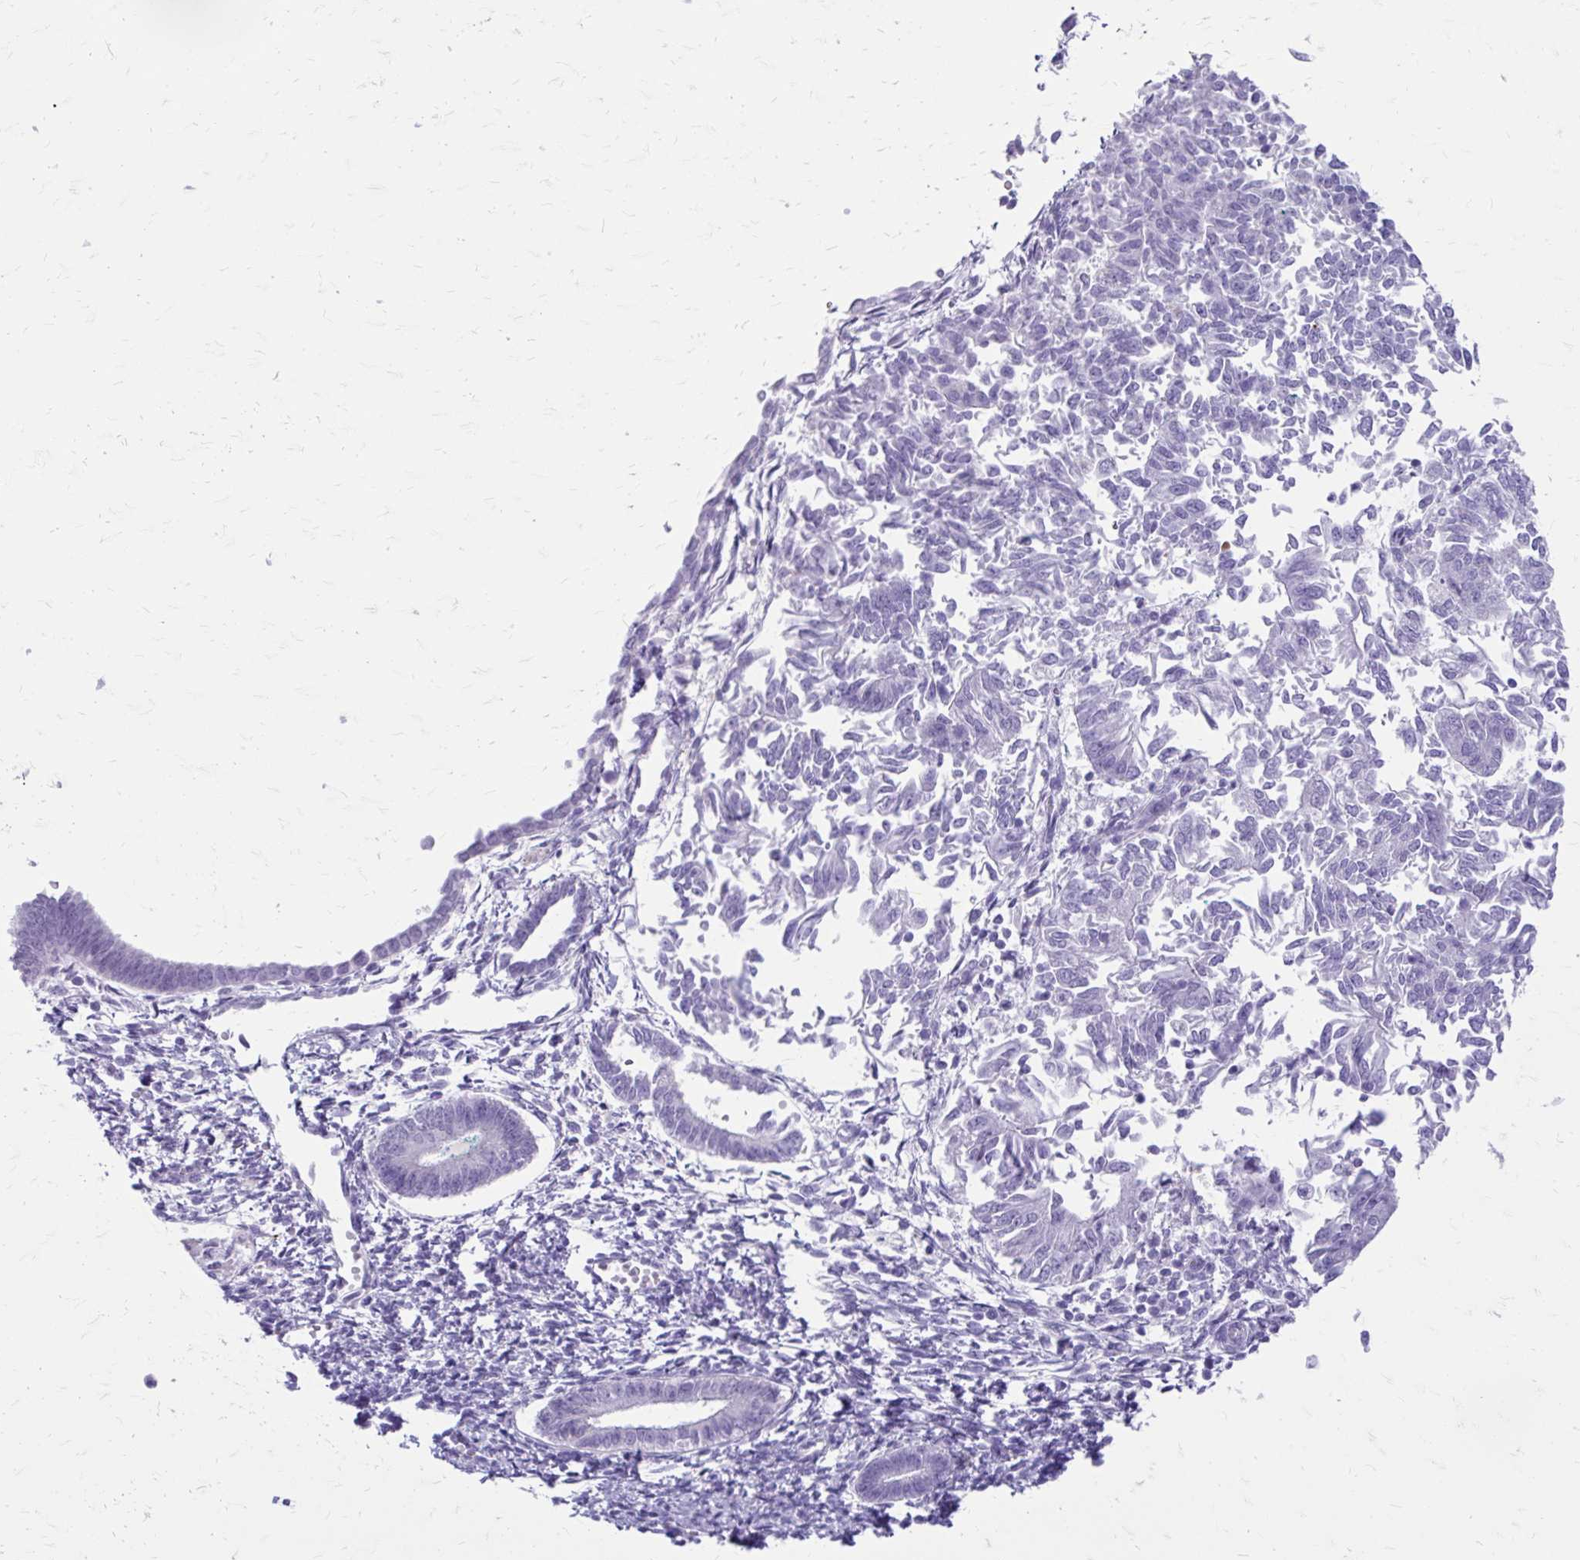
{"staining": {"intensity": "negative", "quantity": "none", "location": "none"}, "tissue": "endometrial cancer", "cell_type": "Tumor cells", "image_type": "cancer", "snomed": [{"axis": "morphology", "description": "Adenocarcinoma, NOS"}, {"axis": "topography", "description": "Endometrium"}], "caption": "Human adenocarcinoma (endometrial) stained for a protein using IHC exhibits no expression in tumor cells.", "gene": "LCN15", "patient": {"sex": "female", "age": 65}}